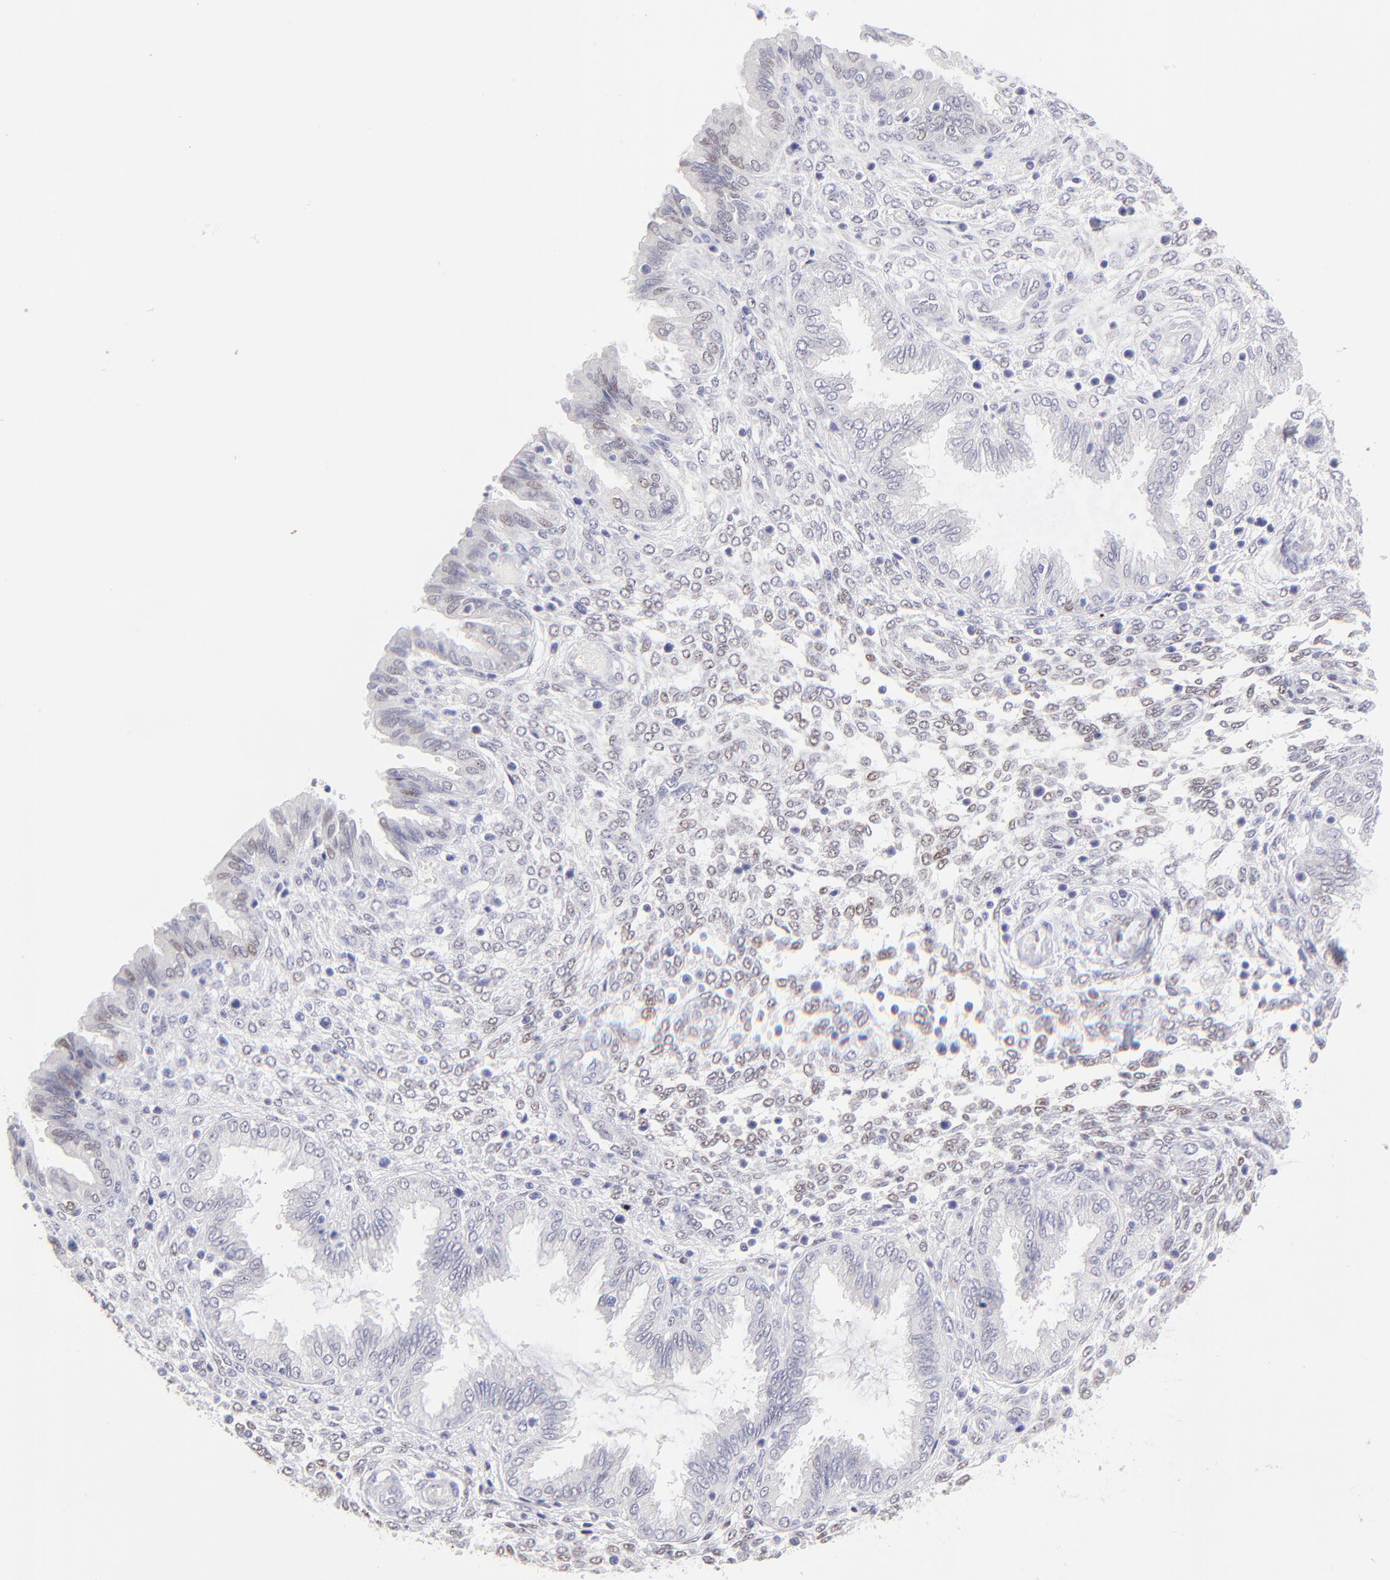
{"staining": {"intensity": "weak", "quantity": "25%-75%", "location": "nuclear"}, "tissue": "endometrium", "cell_type": "Cells in endometrial stroma", "image_type": "normal", "snomed": [{"axis": "morphology", "description": "Normal tissue, NOS"}, {"axis": "topography", "description": "Endometrium"}], "caption": "Protein expression analysis of normal human endometrium reveals weak nuclear expression in about 25%-75% of cells in endometrial stroma.", "gene": "KLF4", "patient": {"sex": "female", "age": 33}}